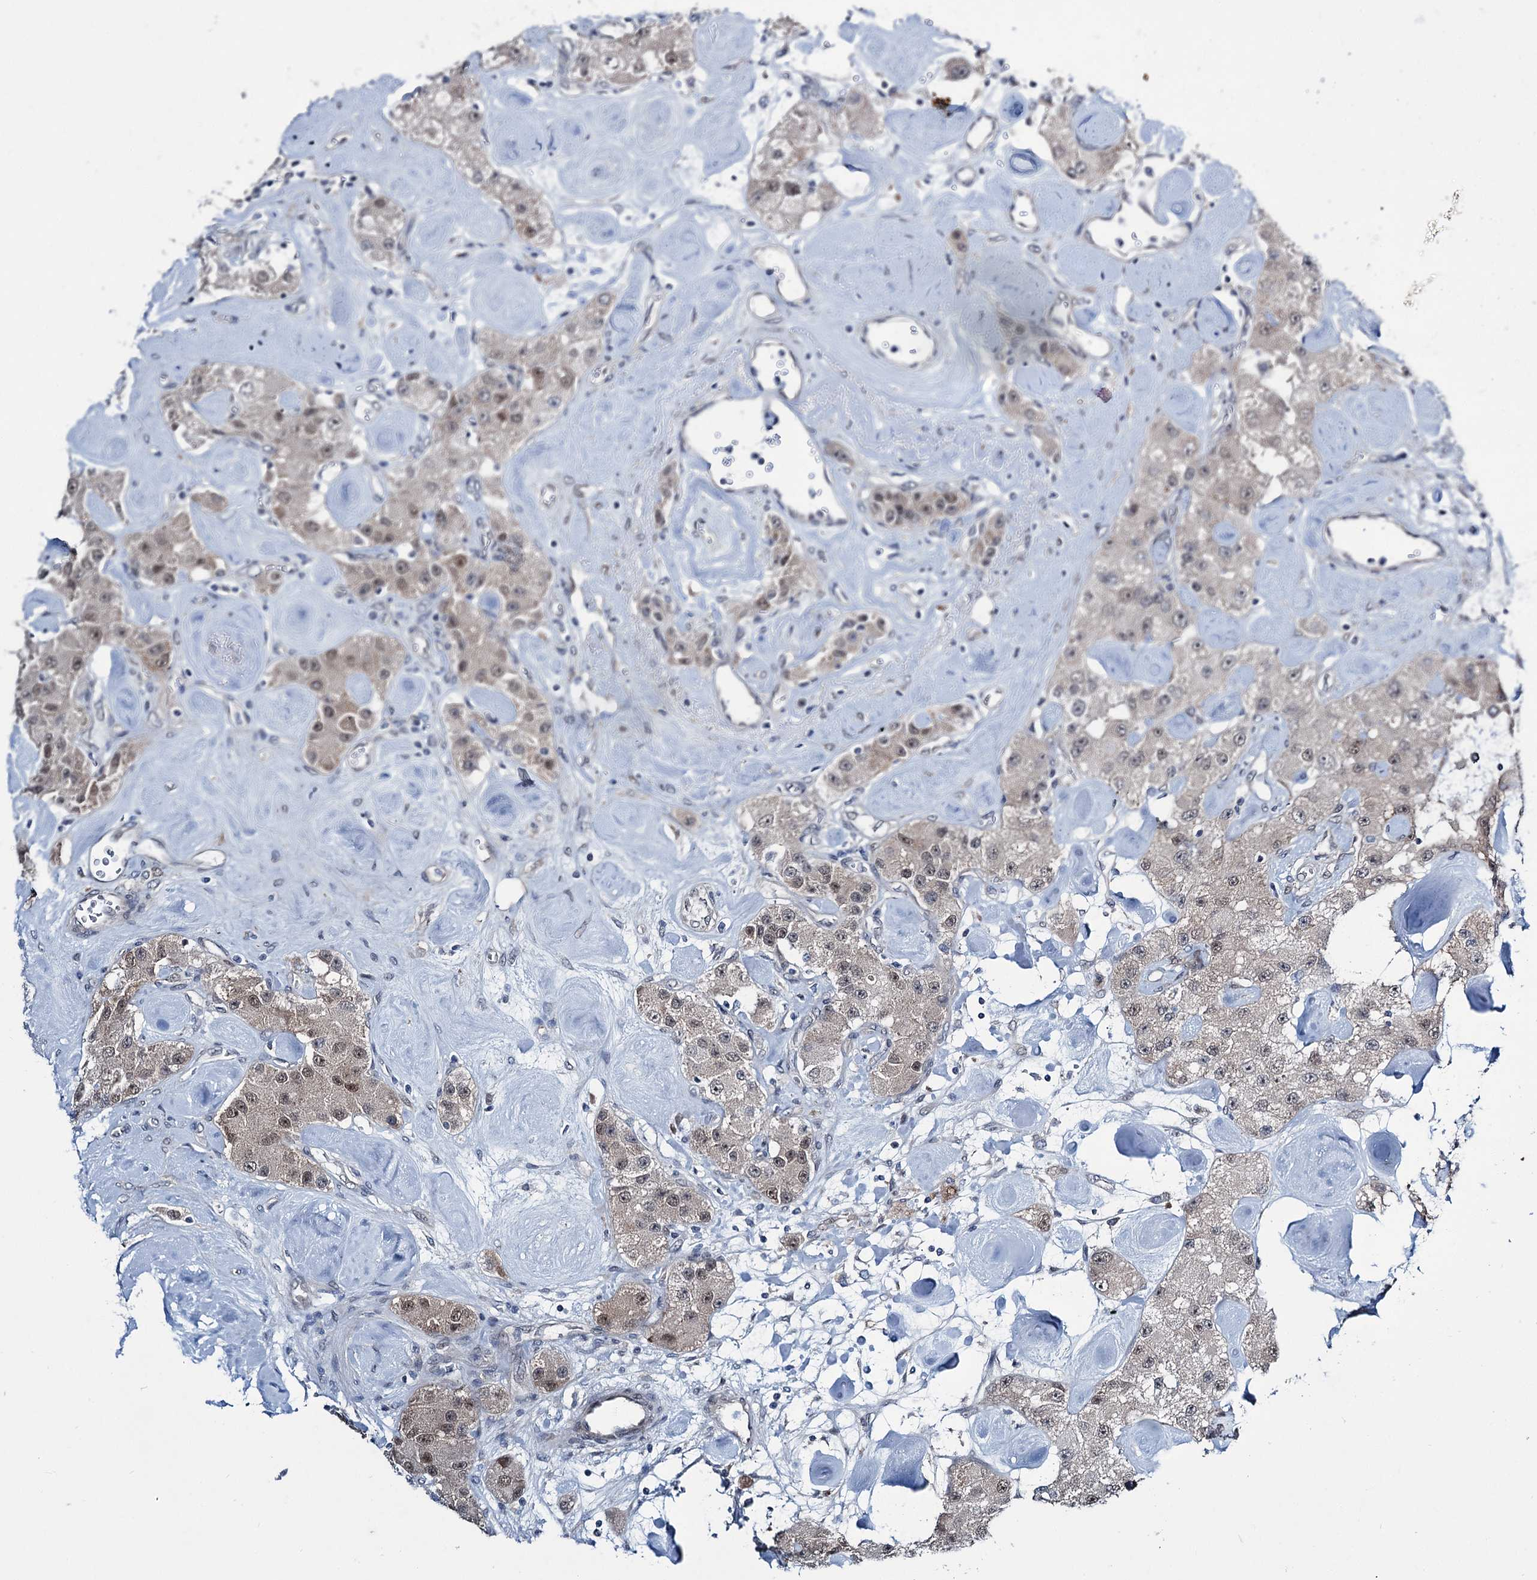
{"staining": {"intensity": "weak", "quantity": "25%-75%", "location": "nuclear"}, "tissue": "carcinoid", "cell_type": "Tumor cells", "image_type": "cancer", "snomed": [{"axis": "morphology", "description": "Carcinoid, malignant, NOS"}, {"axis": "topography", "description": "Pancreas"}], "caption": "Carcinoid was stained to show a protein in brown. There is low levels of weak nuclear expression in about 25%-75% of tumor cells. (DAB IHC with brightfield microscopy, high magnification).", "gene": "DCUN1D4", "patient": {"sex": "male", "age": 41}}